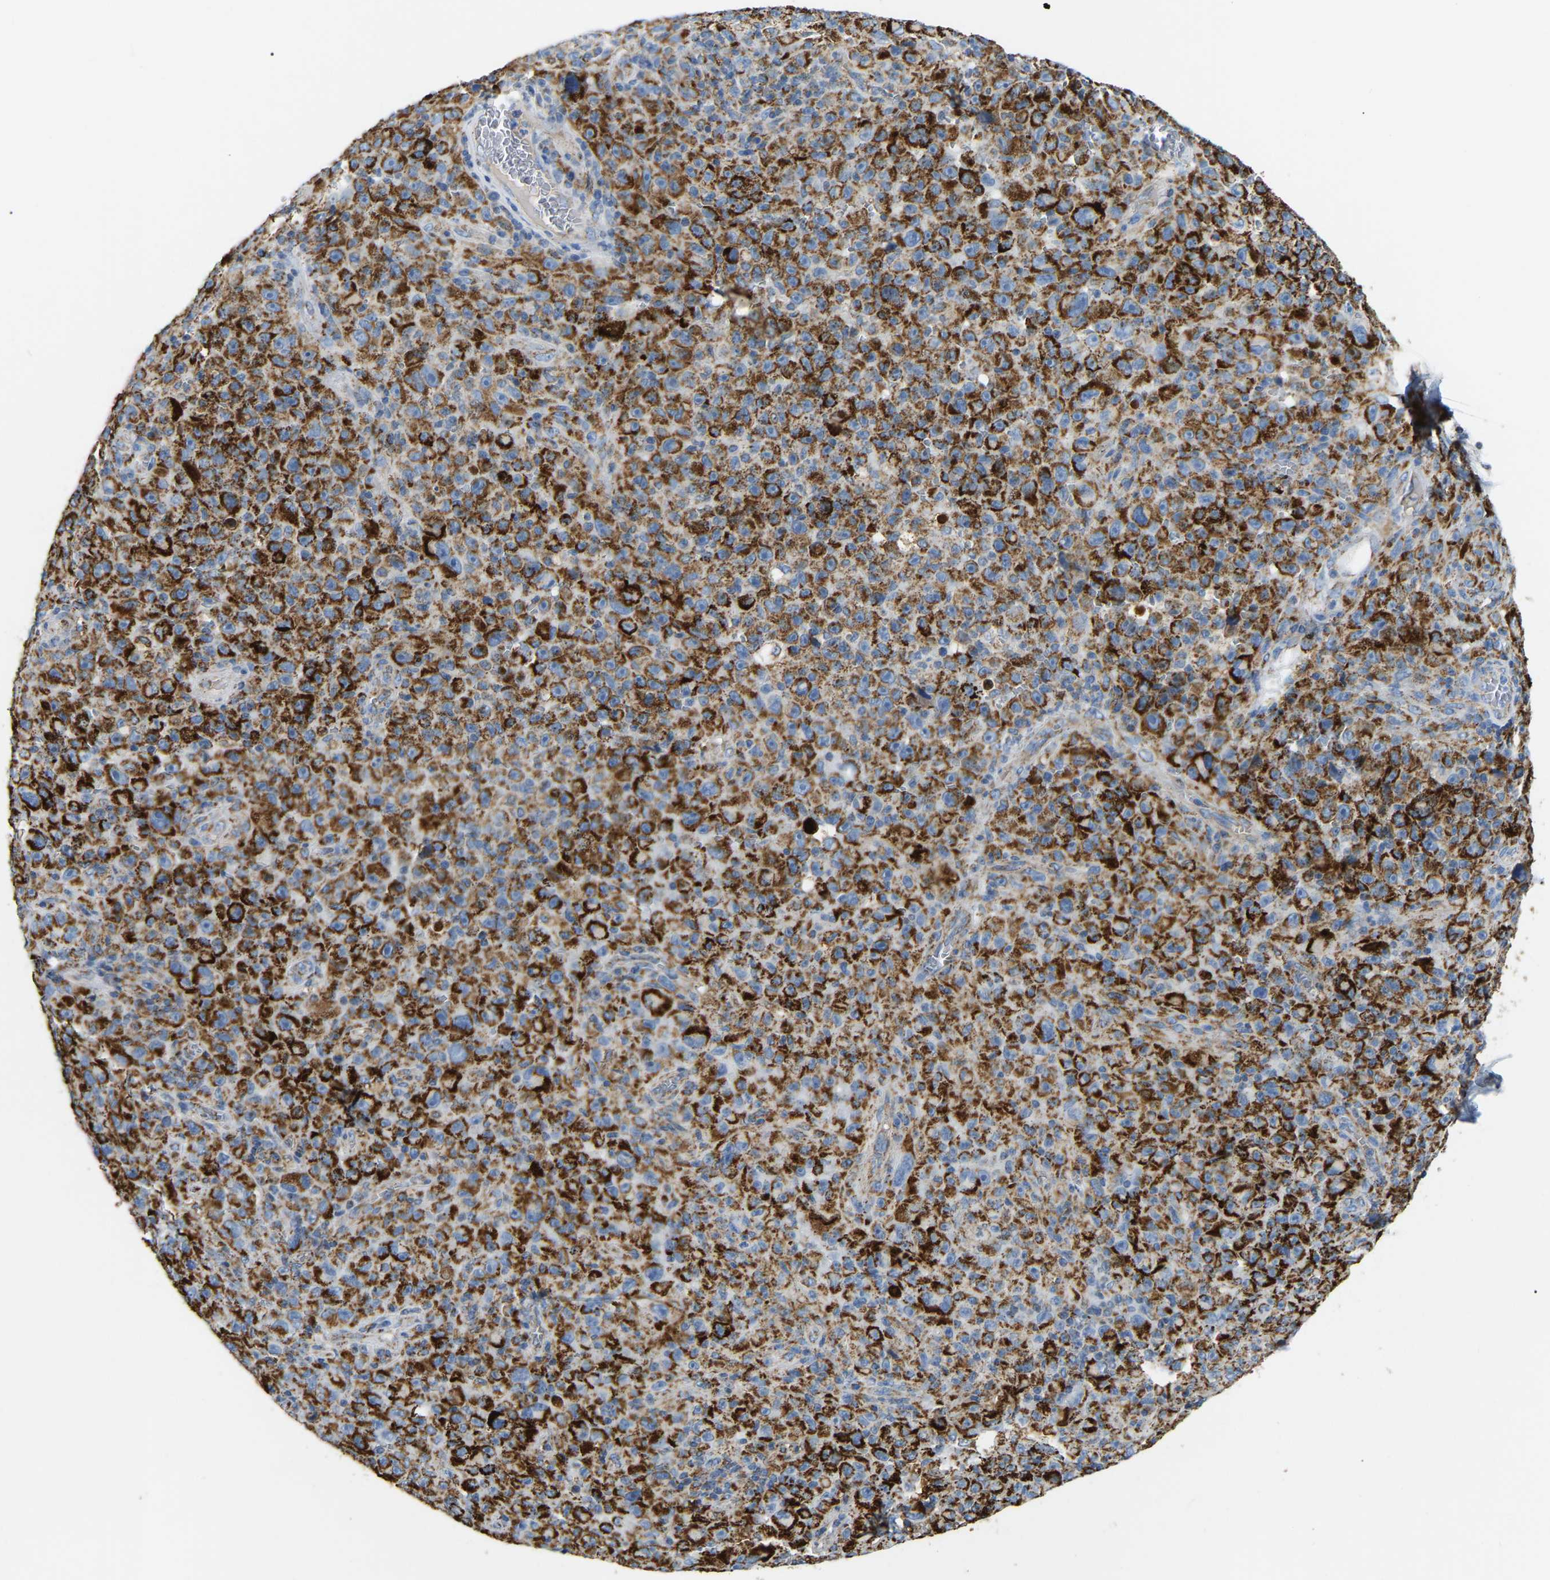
{"staining": {"intensity": "strong", "quantity": ">75%", "location": "cytoplasmic/membranous"}, "tissue": "melanoma", "cell_type": "Tumor cells", "image_type": "cancer", "snomed": [{"axis": "morphology", "description": "Malignant melanoma, NOS"}, {"axis": "topography", "description": "Skin"}], "caption": "Melanoma tissue demonstrates strong cytoplasmic/membranous expression in approximately >75% of tumor cells", "gene": "HIBADH", "patient": {"sex": "female", "age": 82}}